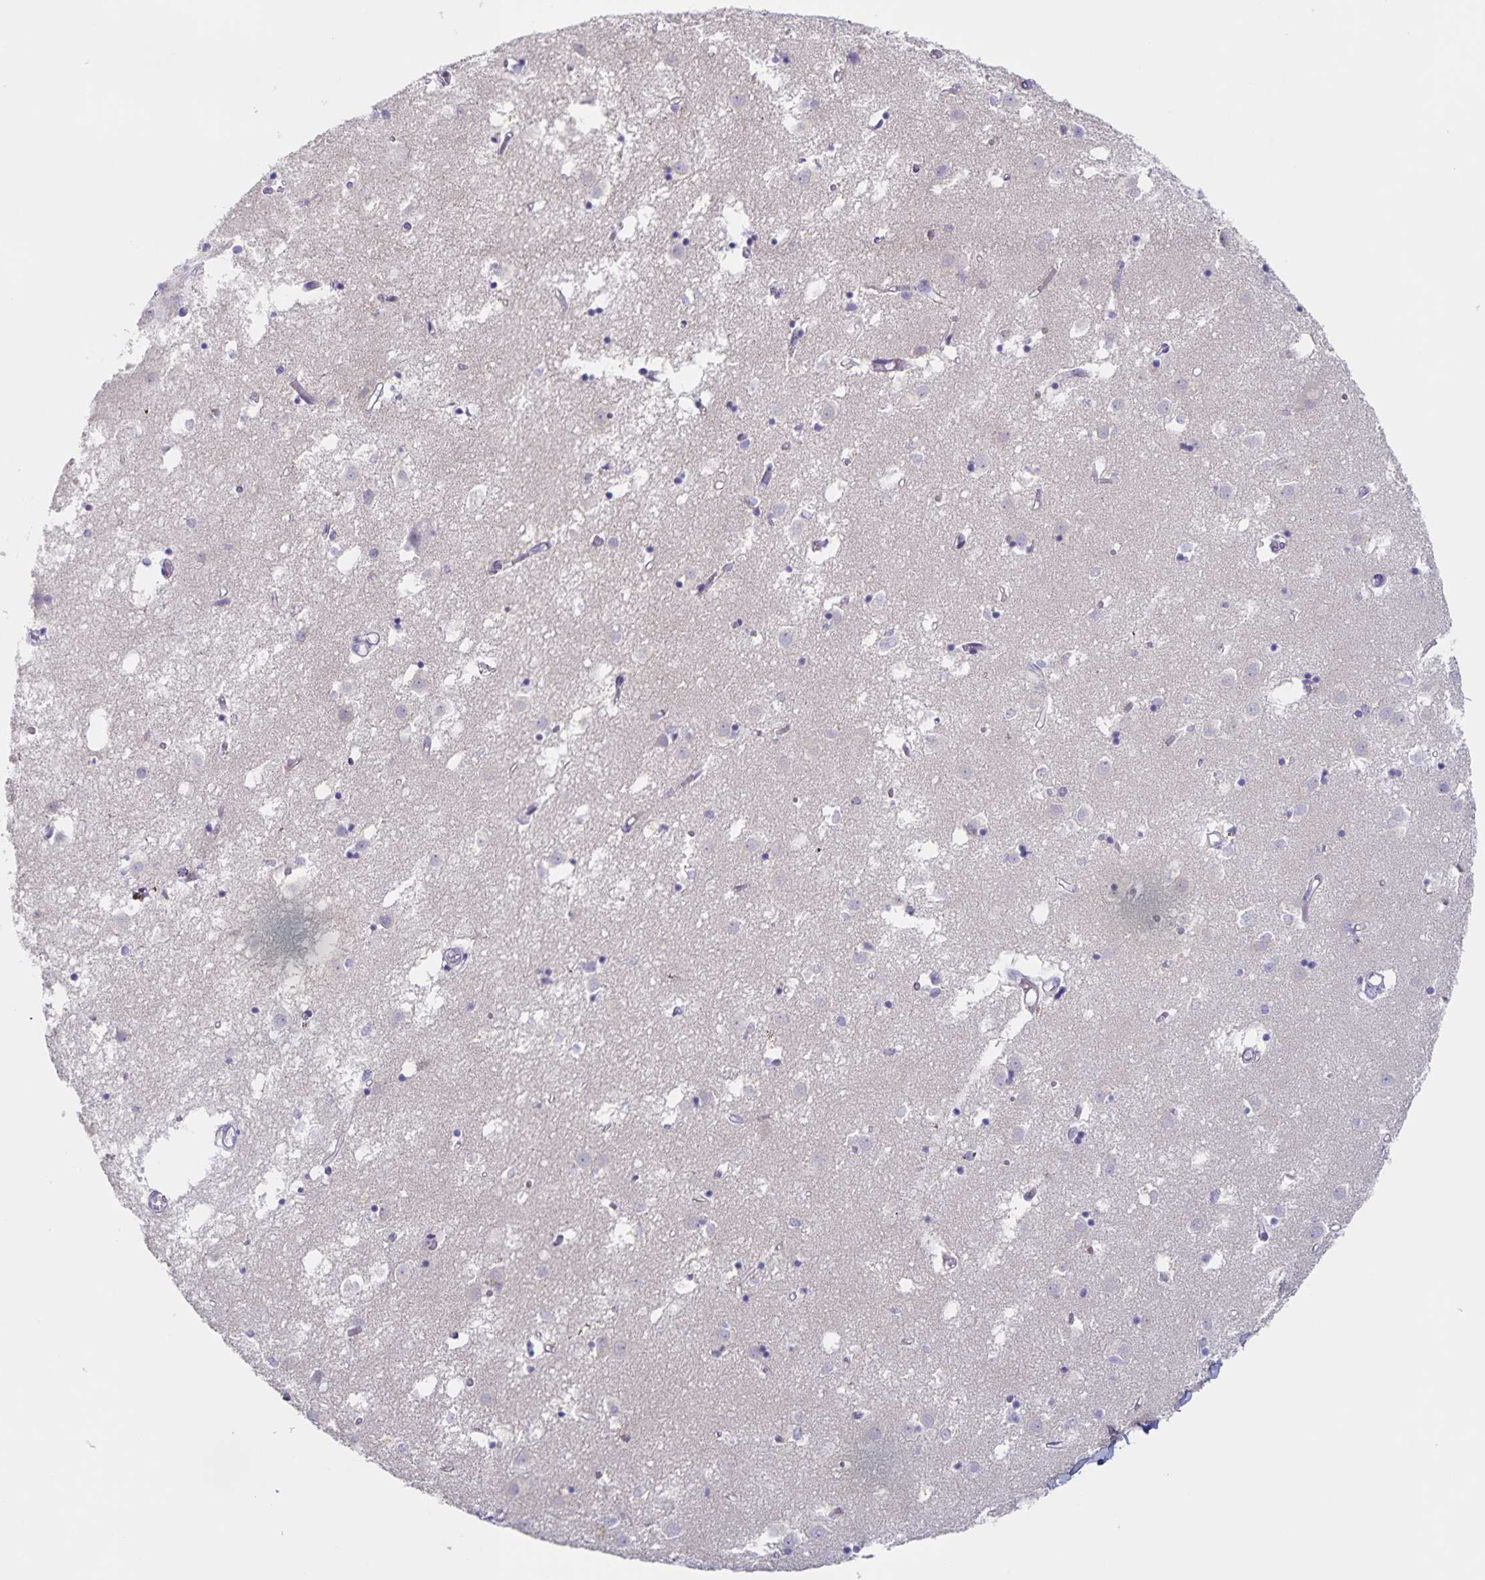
{"staining": {"intensity": "negative", "quantity": "none", "location": "none"}, "tissue": "caudate", "cell_type": "Glial cells", "image_type": "normal", "snomed": [{"axis": "morphology", "description": "Normal tissue, NOS"}, {"axis": "topography", "description": "Lateral ventricle wall"}], "caption": "A high-resolution image shows immunohistochemistry staining of benign caudate, which shows no significant positivity in glial cells. (DAB (3,3'-diaminobenzidine) immunohistochemistry, high magnification).", "gene": "CENPH", "patient": {"sex": "male", "age": 70}}